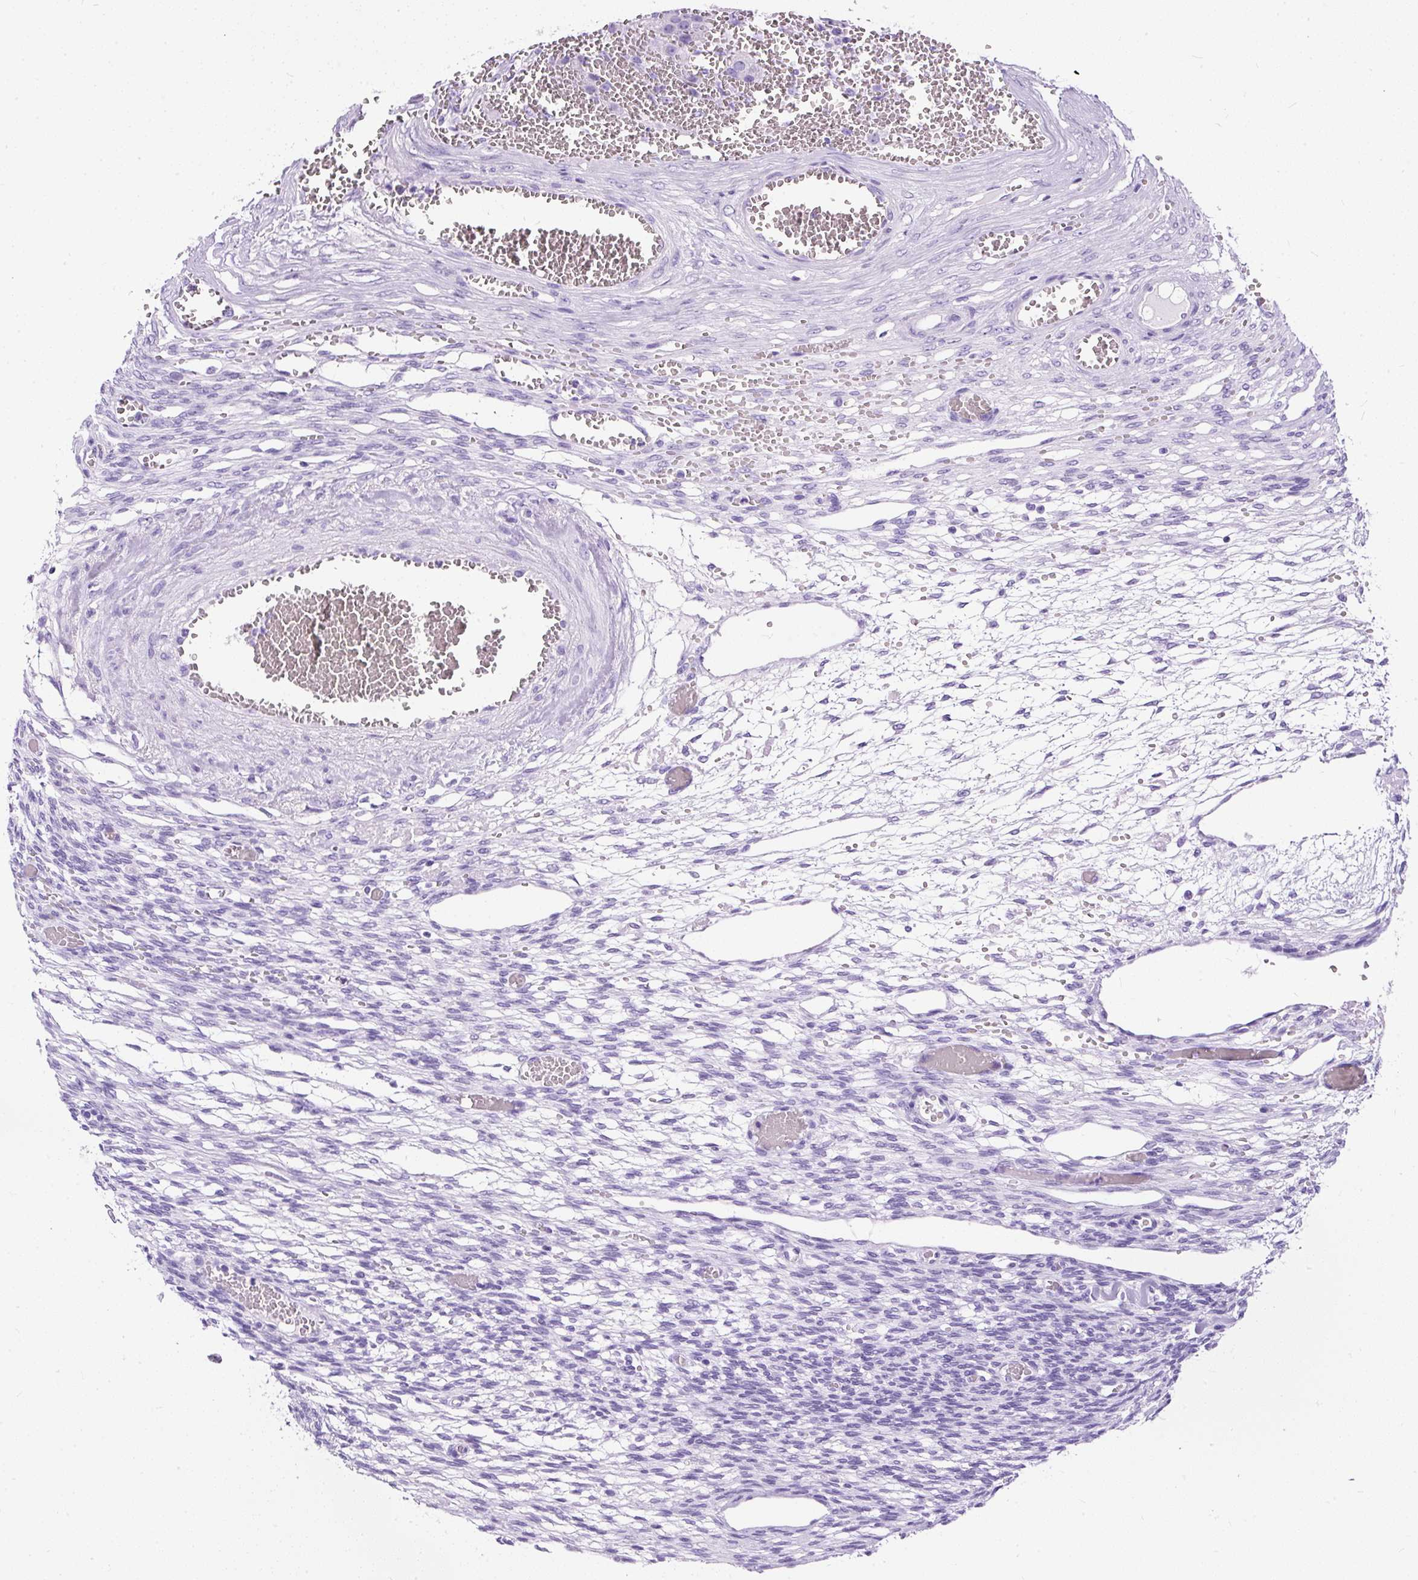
{"staining": {"intensity": "negative", "quantity": "none", "location": "none"}, "tissue": "ovary", "cell_type": "Follicle cells", "image_type": "normal", "snomed": [{"axis": "morphology", "description": "Normal tissue, NOS"}, {"axis": "topography", "description": "Ovary"}], "caption": "Immunohistochemical staining of benign human ovary demonstrates no significant staining in follicle cells.", "gene": "NTS", "patient": {"sex": "female", "age": 67}}